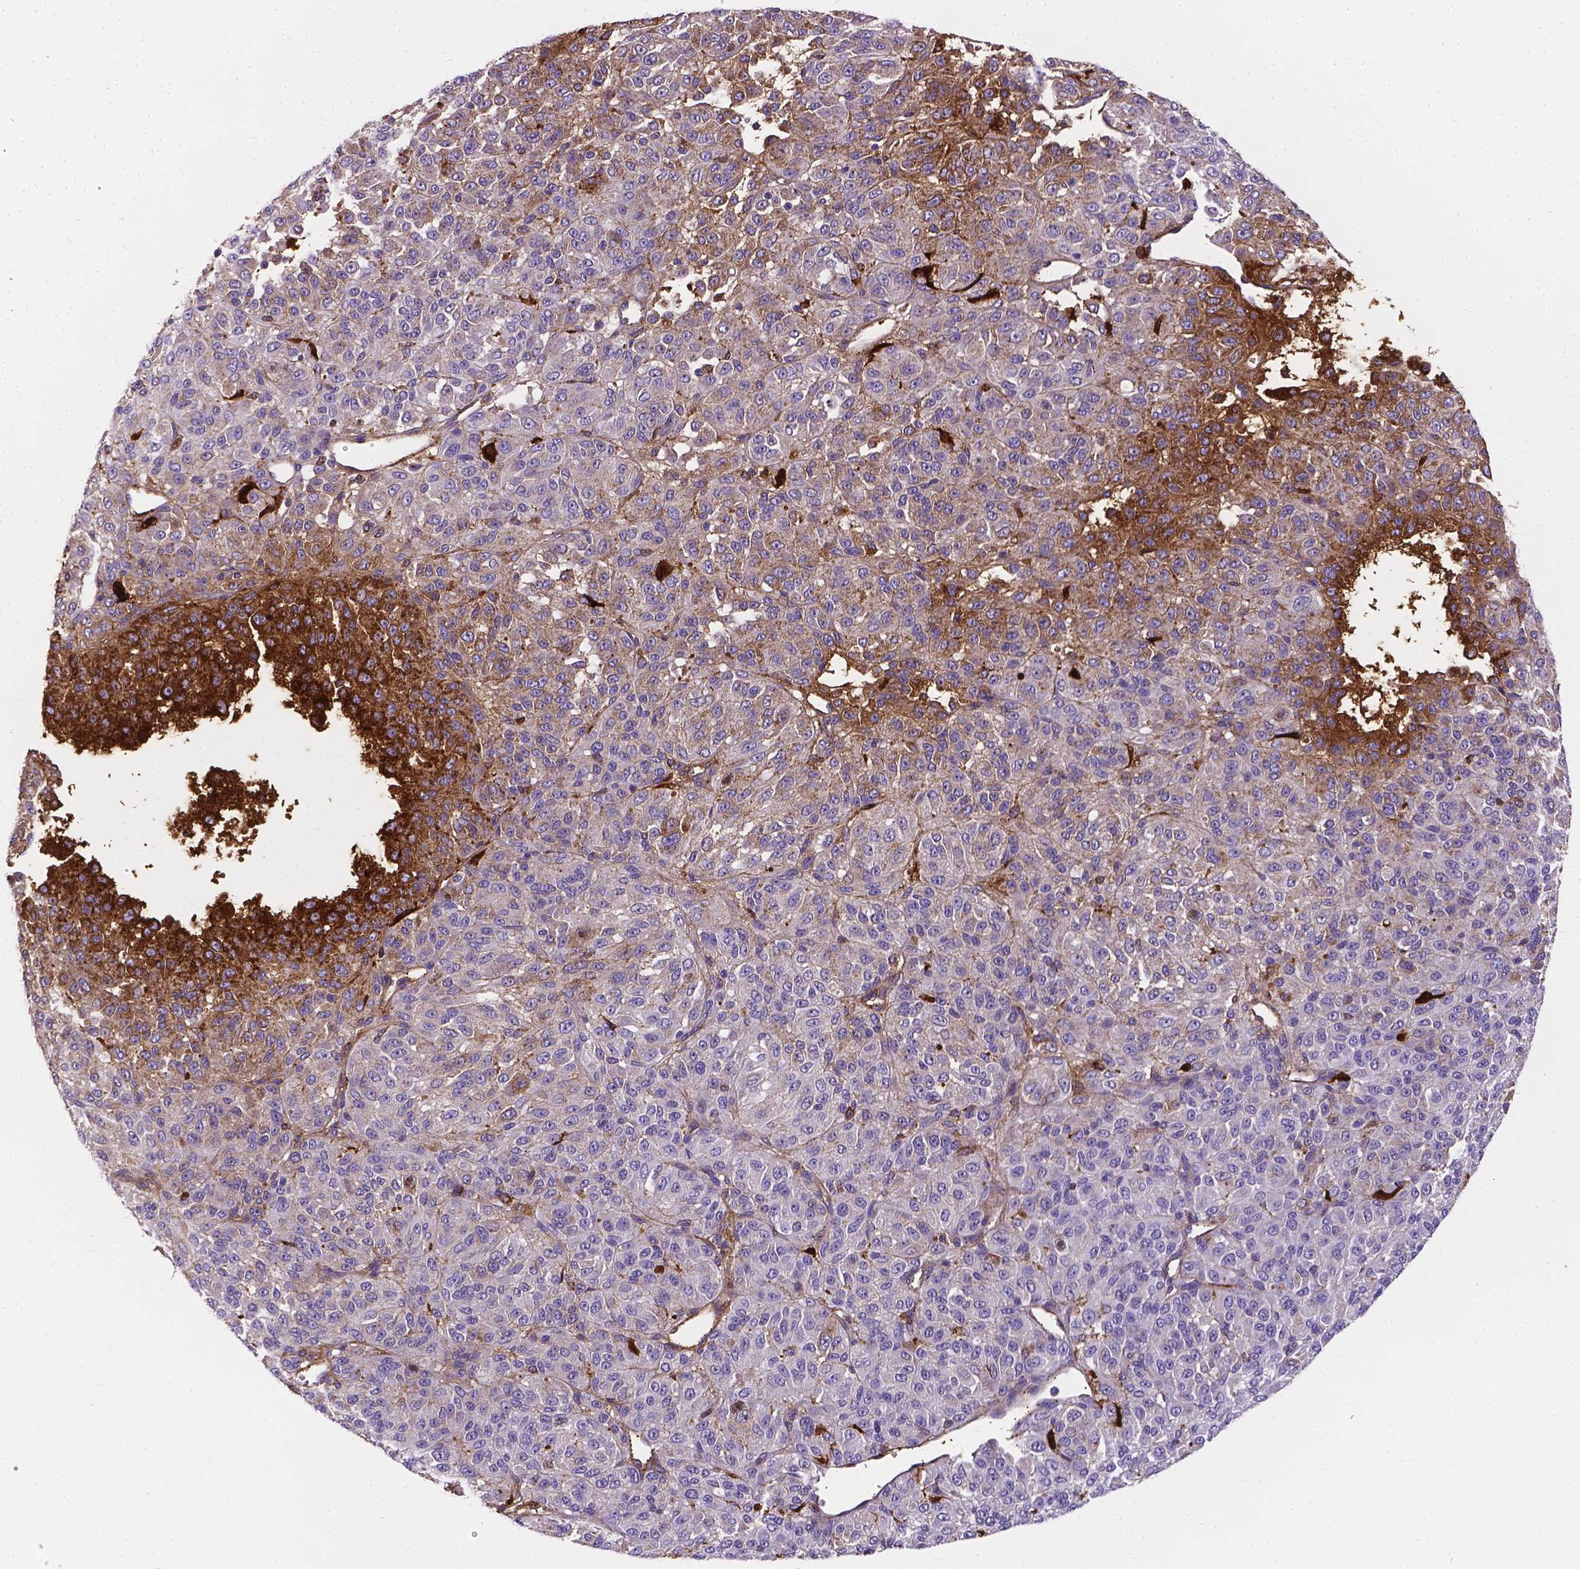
{"staining": {"intensity": "strong", "quantity": "<25%", "location": "cytoplasmic/membranous"}, "tissue": "melanoma", "cell_type": "Tumor cells", "image_type": "cancer", "snomed": [{"axis": "morphology", "description": "Malignant melanoma, Metastatic site"}, {"axis": "topography", "description": "Brain"}], "caption": "A histopathology image of human melanoma stained for a protein shows strong cytoplasmic/membranous brown staining in tumor cells.", "gene": "APOE", "patient": {"sex": "female", "age": 56}}